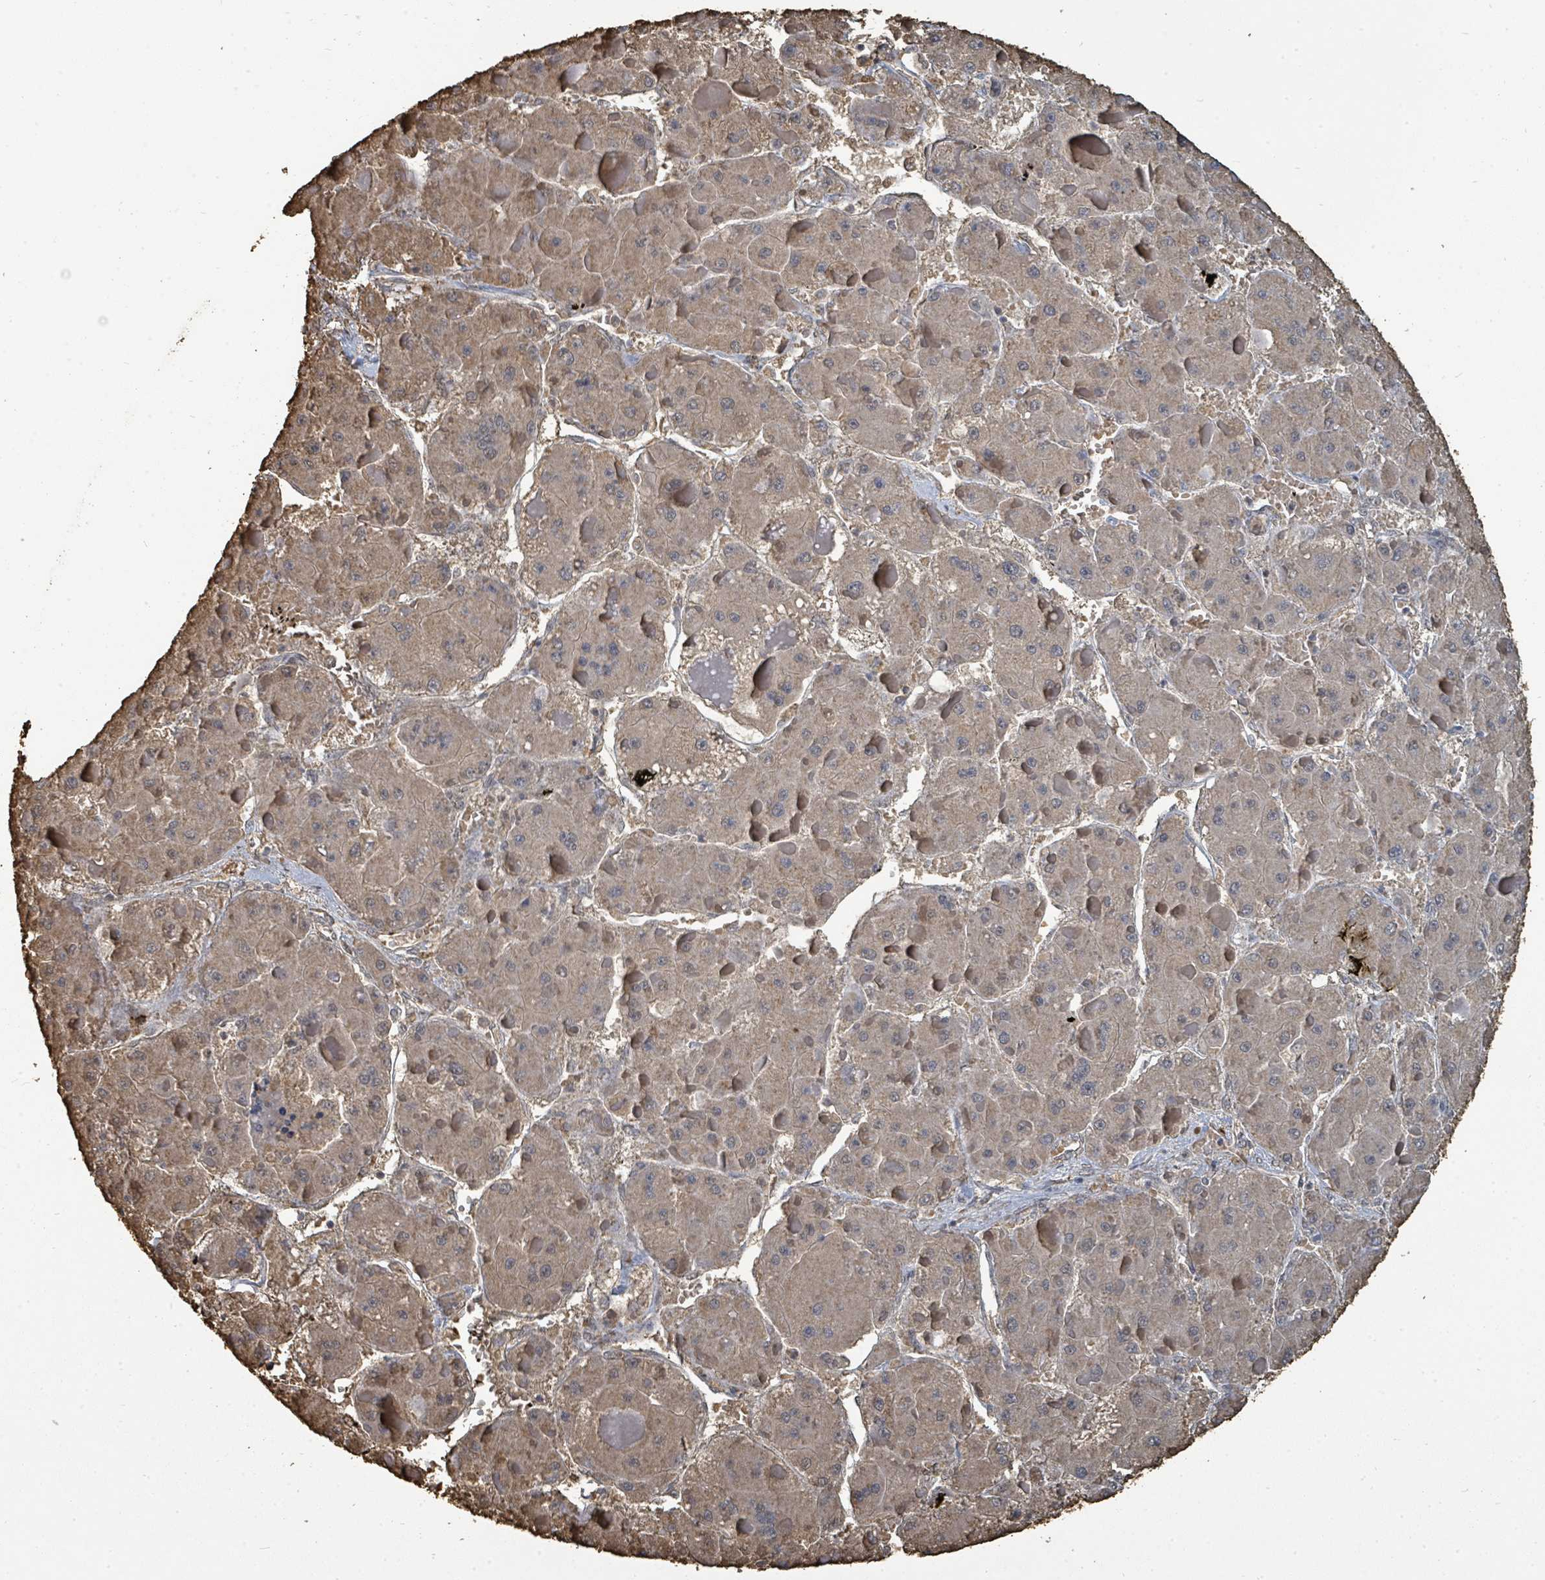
{"staining": {"intensity": "weak", "quantity": "25%-75%", "location": "cytoplasmic/membranous"}, "tissue": "liver cancer", "cell_type": "Tumor cells", "image_type": "cancer", "snomed": [{"axis": "morphology", "description": "Carcinoma, Hepatocellular, NOS"}, {"axis": "topography", "description": "Liver"}], "caption": "Brown immunohistochemical staining in human liver hepatocellular carcinoma reveals weak cytoplasmic/membranous staining in approximately 25%-75% of tumor cells.", "gene": "C6orf52", "patient": {"sex": "female", "age": 73}}